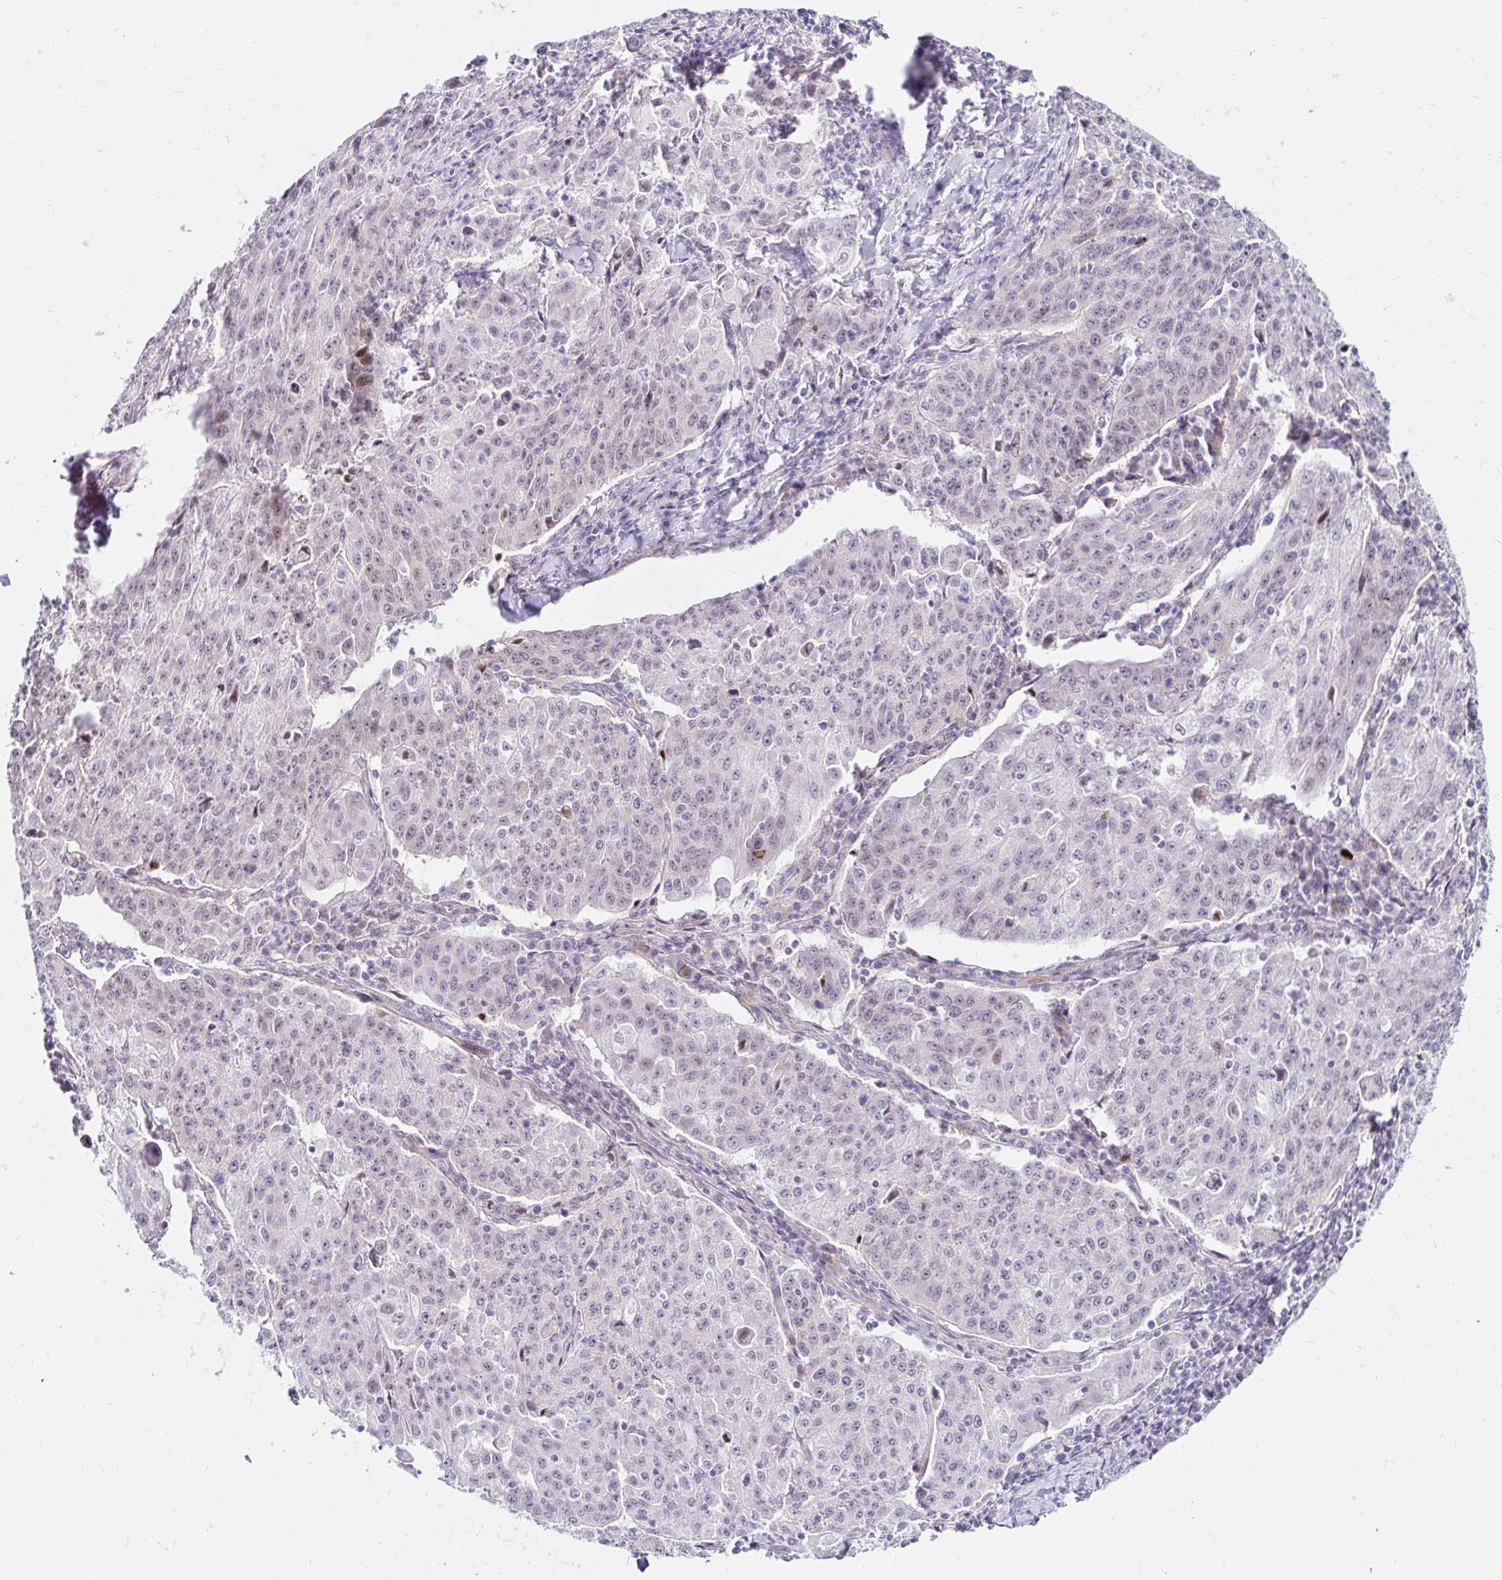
{"staining": {"intensity": "negative", "quantity": "none", "location": "none"}, "tissue": "lung cancer", "cell_type": "Tumor cells", "image_type": "cancer", "snomed": [{"axis": "morphology", "description": "Squamous cell carcinoma, NOS"}, {"axis": "morphology", "description": "Squamous cell carcinoma, metastatic, NOS"}, {"axis": "topography", "description": "Bronchus"}, {"axis": "topography", "description": "Lung"}], "caption": "Protein analysis of lung cancer (squamous cell carcinoma) displays no significant staining in tumor cells.", "gene": "GUCY1A1", "patient": {"sex": "male", "age": 62}}